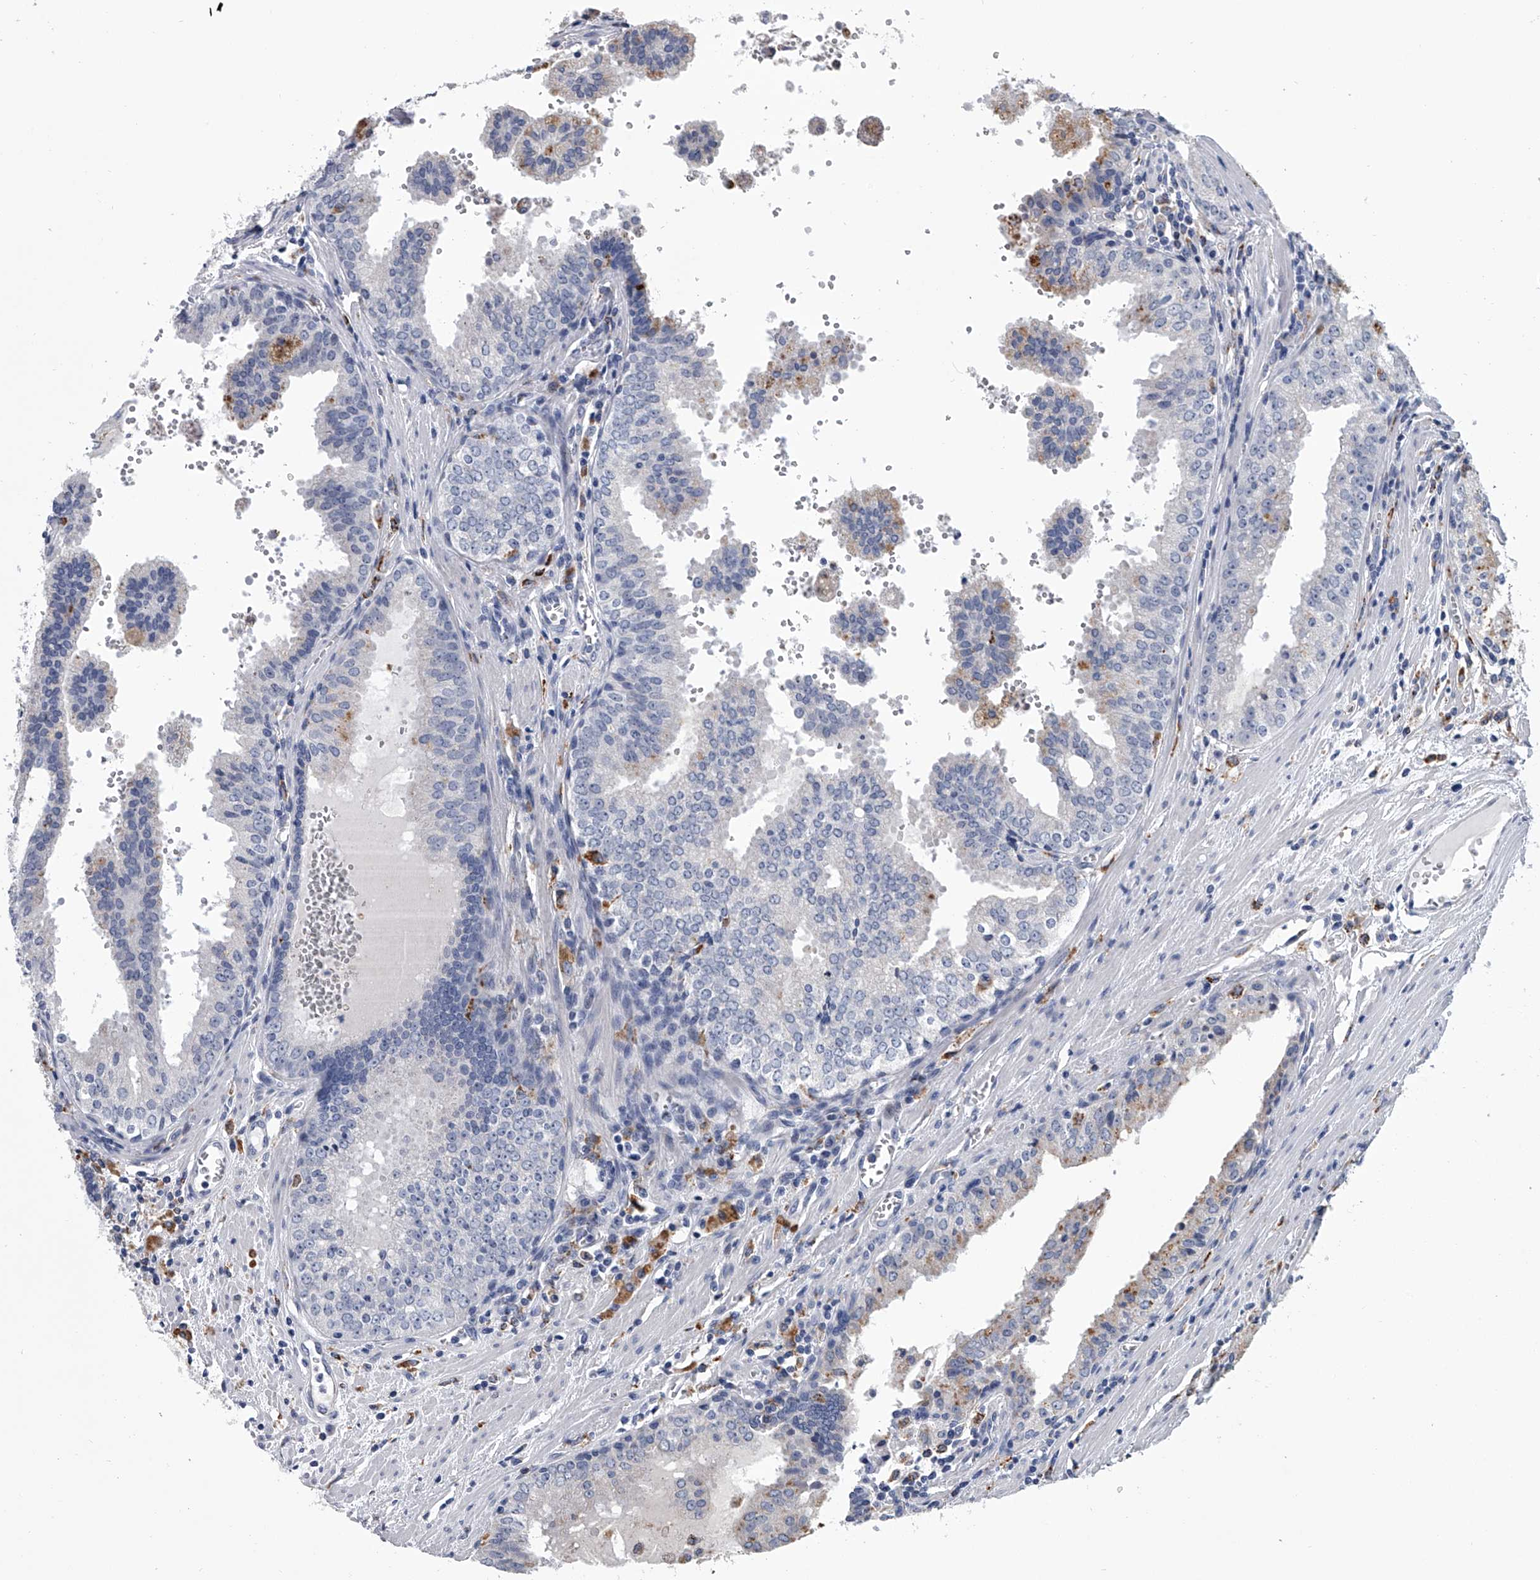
{"staining": {"intensity": "negative", "quantity": "none", "location": "none"}, "tissue": "prostate cancer", "cell_type": "Tumor cells", "image_type": "cancer", "snomed": [{"axis": "morphology", "description": "Adenocarcinoma, High grade"}, {"axis": "topography", "description": "Prostate"}], "caption": "Histopathology image shows no significant protein positivity in tumor cells of prostate cancer. (DAB immunohistochemistry (IHC) visualized using brightfield microscopy, high magnification).", "gene": "TRIM8", "patient": {"sex": "male", "age": 68}}